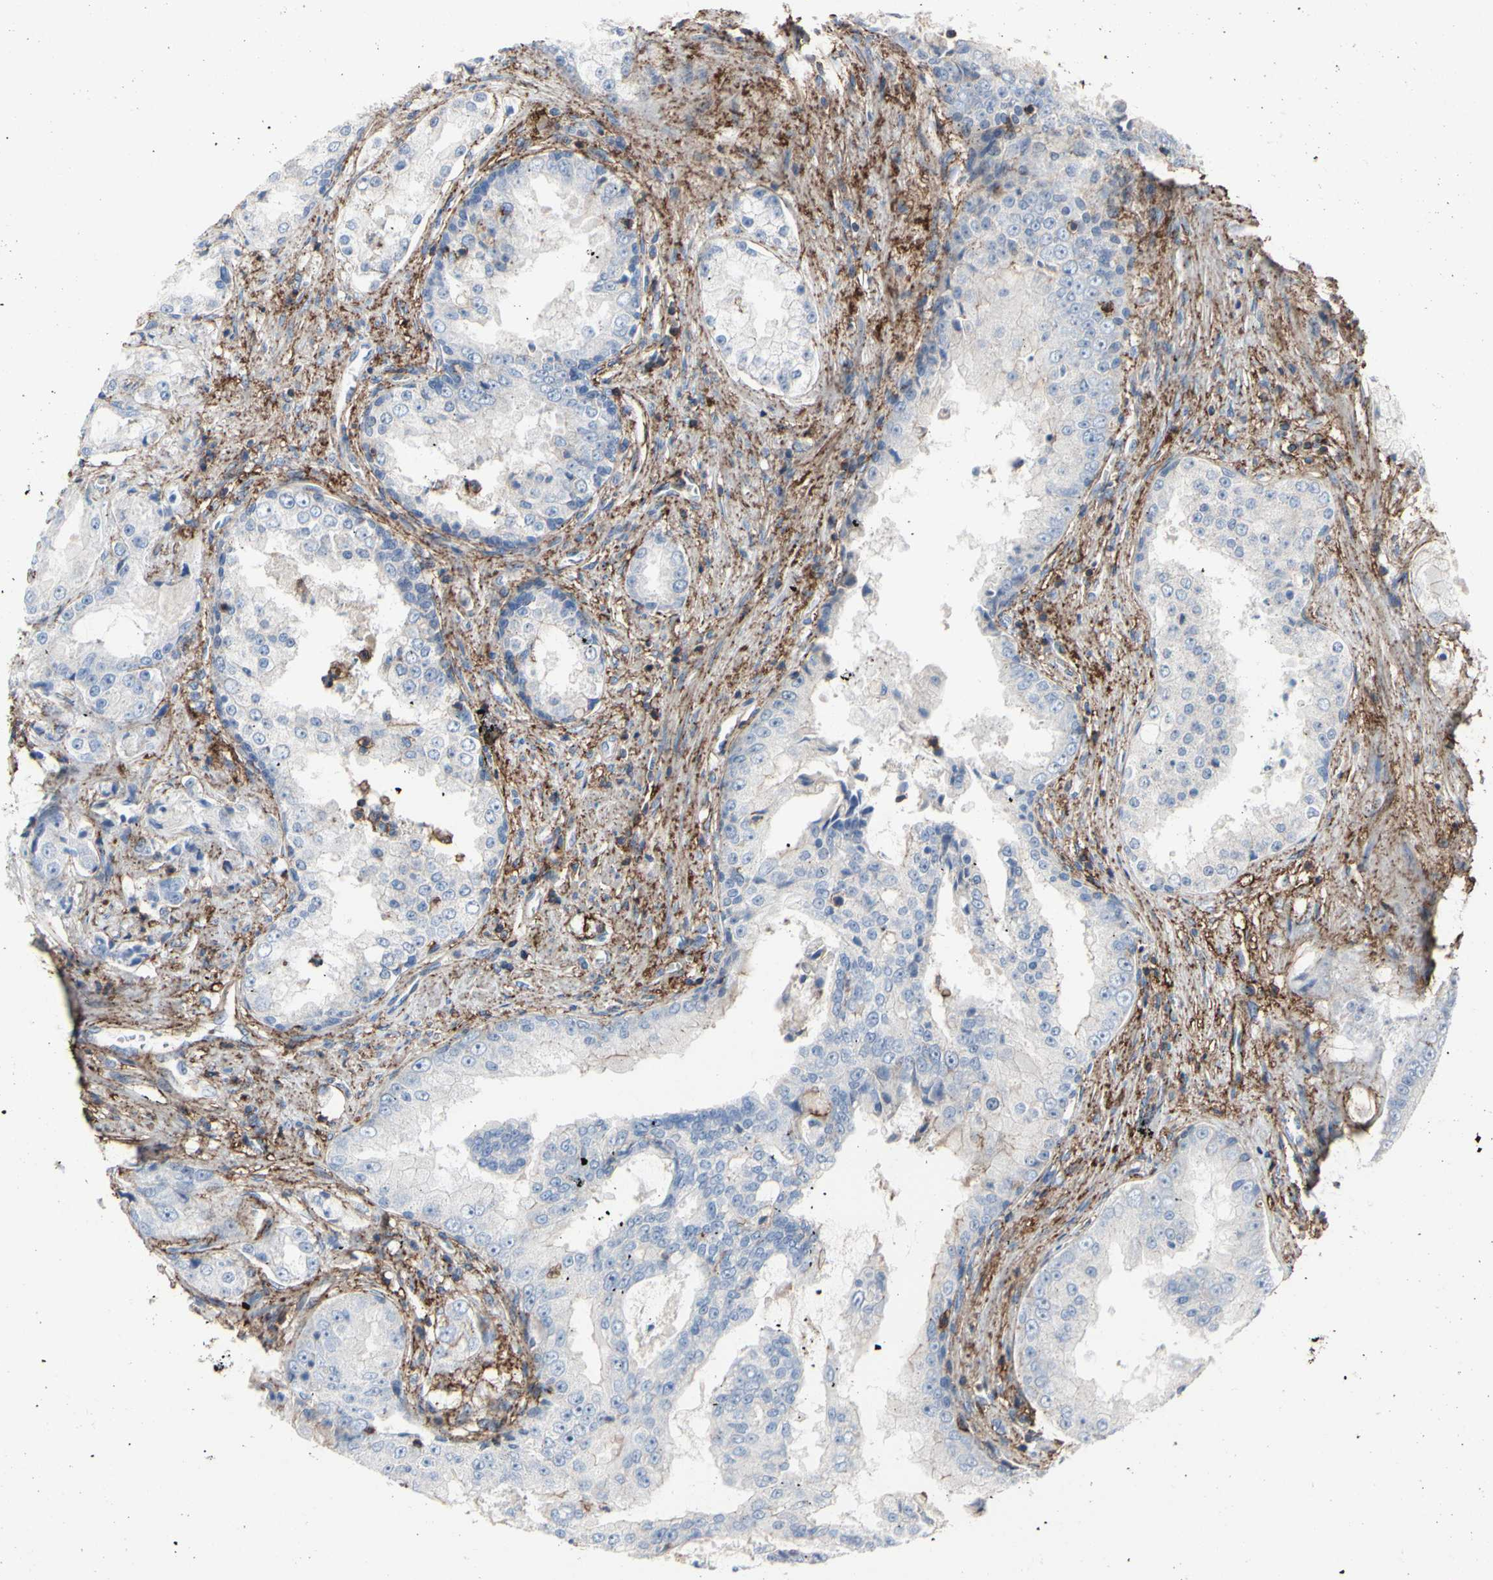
{"staining": {"intensity": "negative", "quantity": "none", "location": "none"}, "tissue": "prostate cancer", "cell_type": "Tumor cells", "image_type": "cancer", "snomed": [{"axis": "morphology", "description": "Adenocarcinoma, High grade"}, {"axis": "topography", "description": "Prostate"}], "caption": "Tumor cells are negative for brown protein staining in prostate cancer (high-grade adenocarcinoma).", "gene": "ANXA6", "patient": {"sex": "male", "age": 73}}